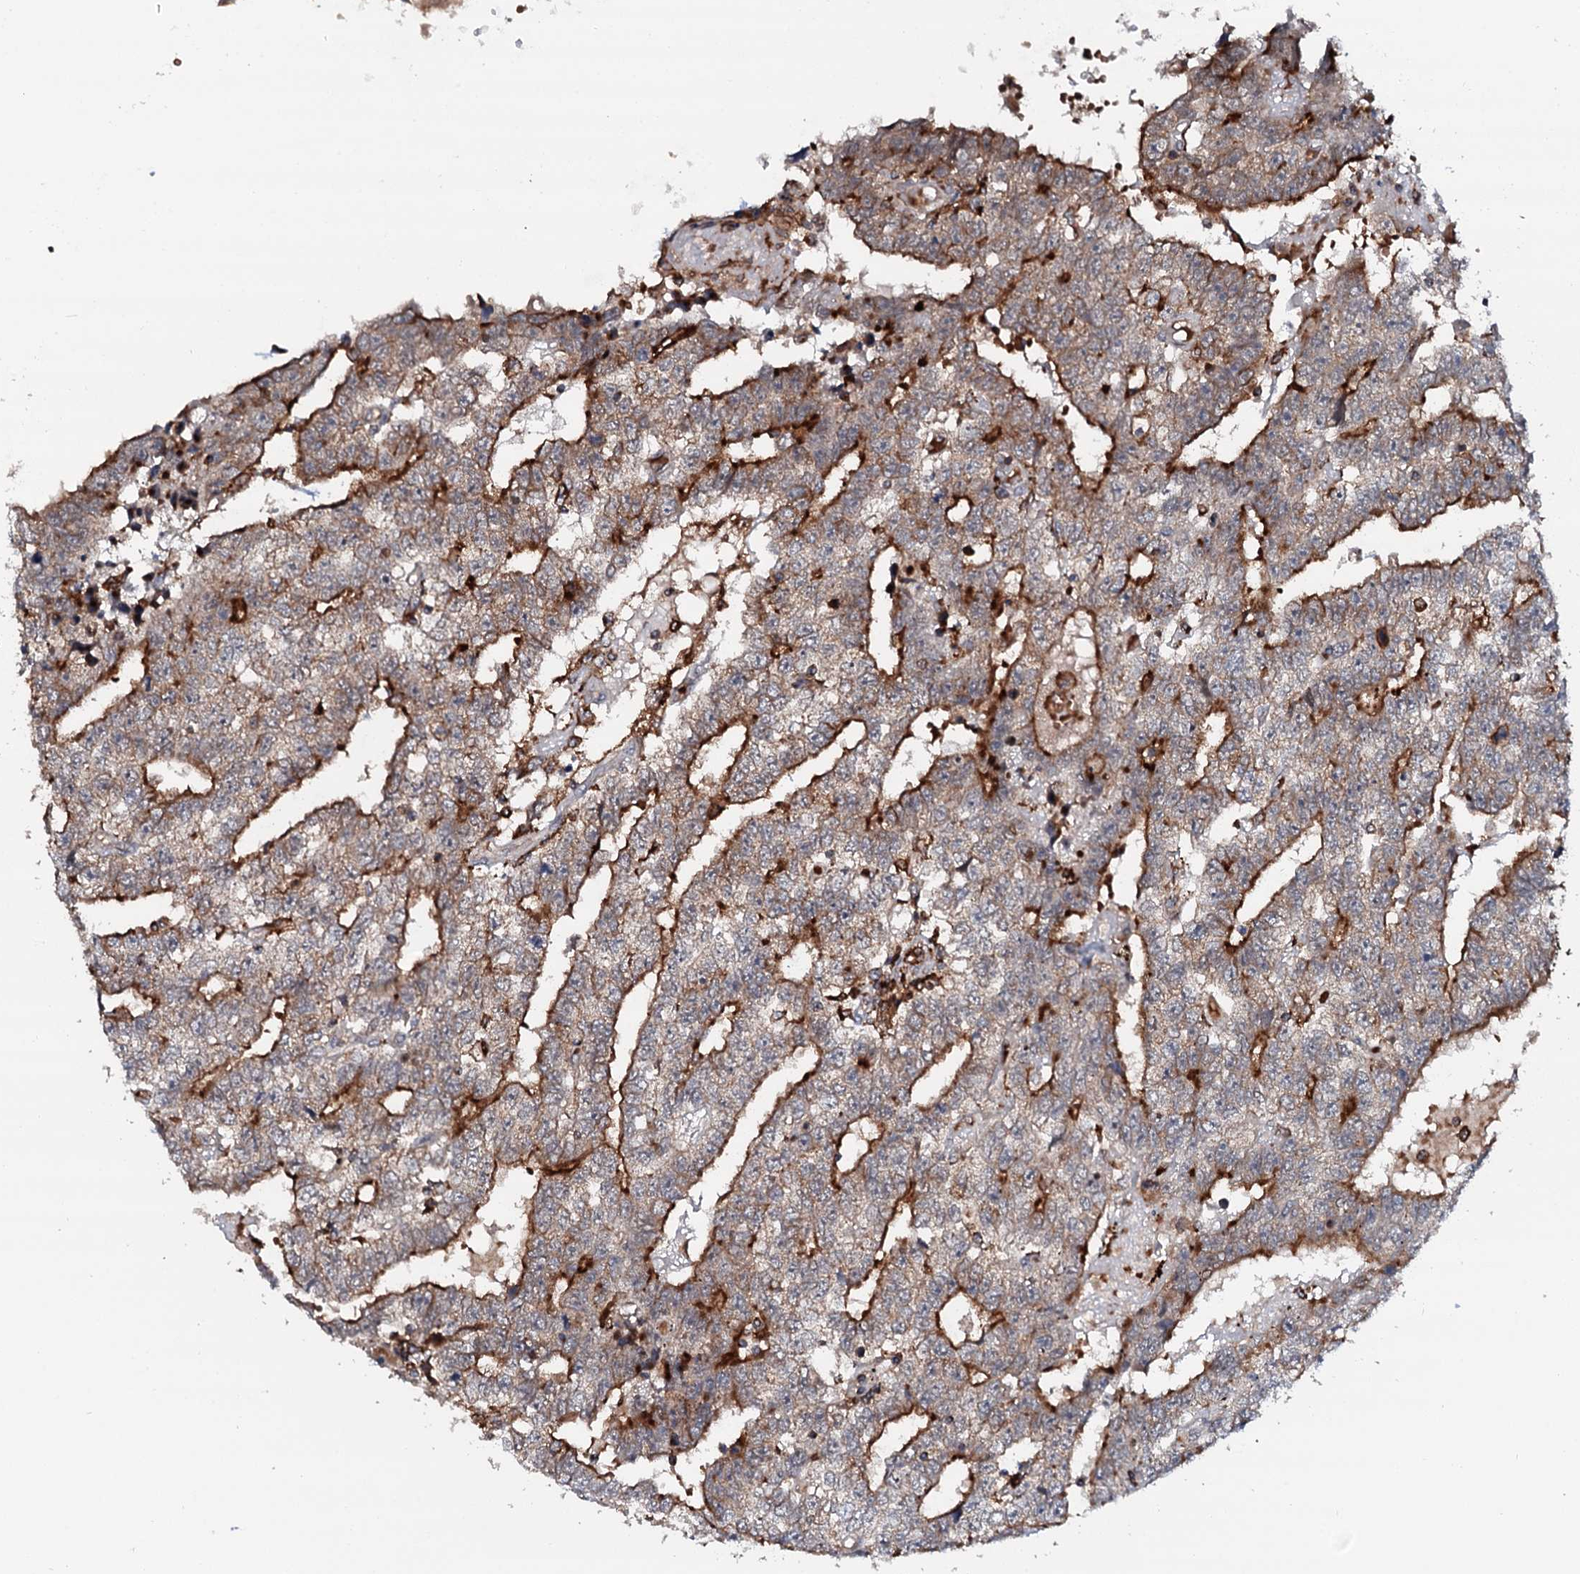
{"staining": {"intensity": "strong", "quantity": "25%-75%", "location": "cytoplasmic/membranous"}, "tissue": "testis cancer", "cell_type": "Tumor cells", "image_type": "cancer", "snomed": [{"axis": "morphology", "description": "Carcinoma, Embryonal, NOS"}, {"axis": "topography", "description": "Testis"}], "caption": "IHC of testis cancer reveals high levels of strong cytoplasmic/membranous staining in about 25%-75% of tumor cells.", "gene": "VAMP8", "patient": {"sex": "male", "age": 25}}